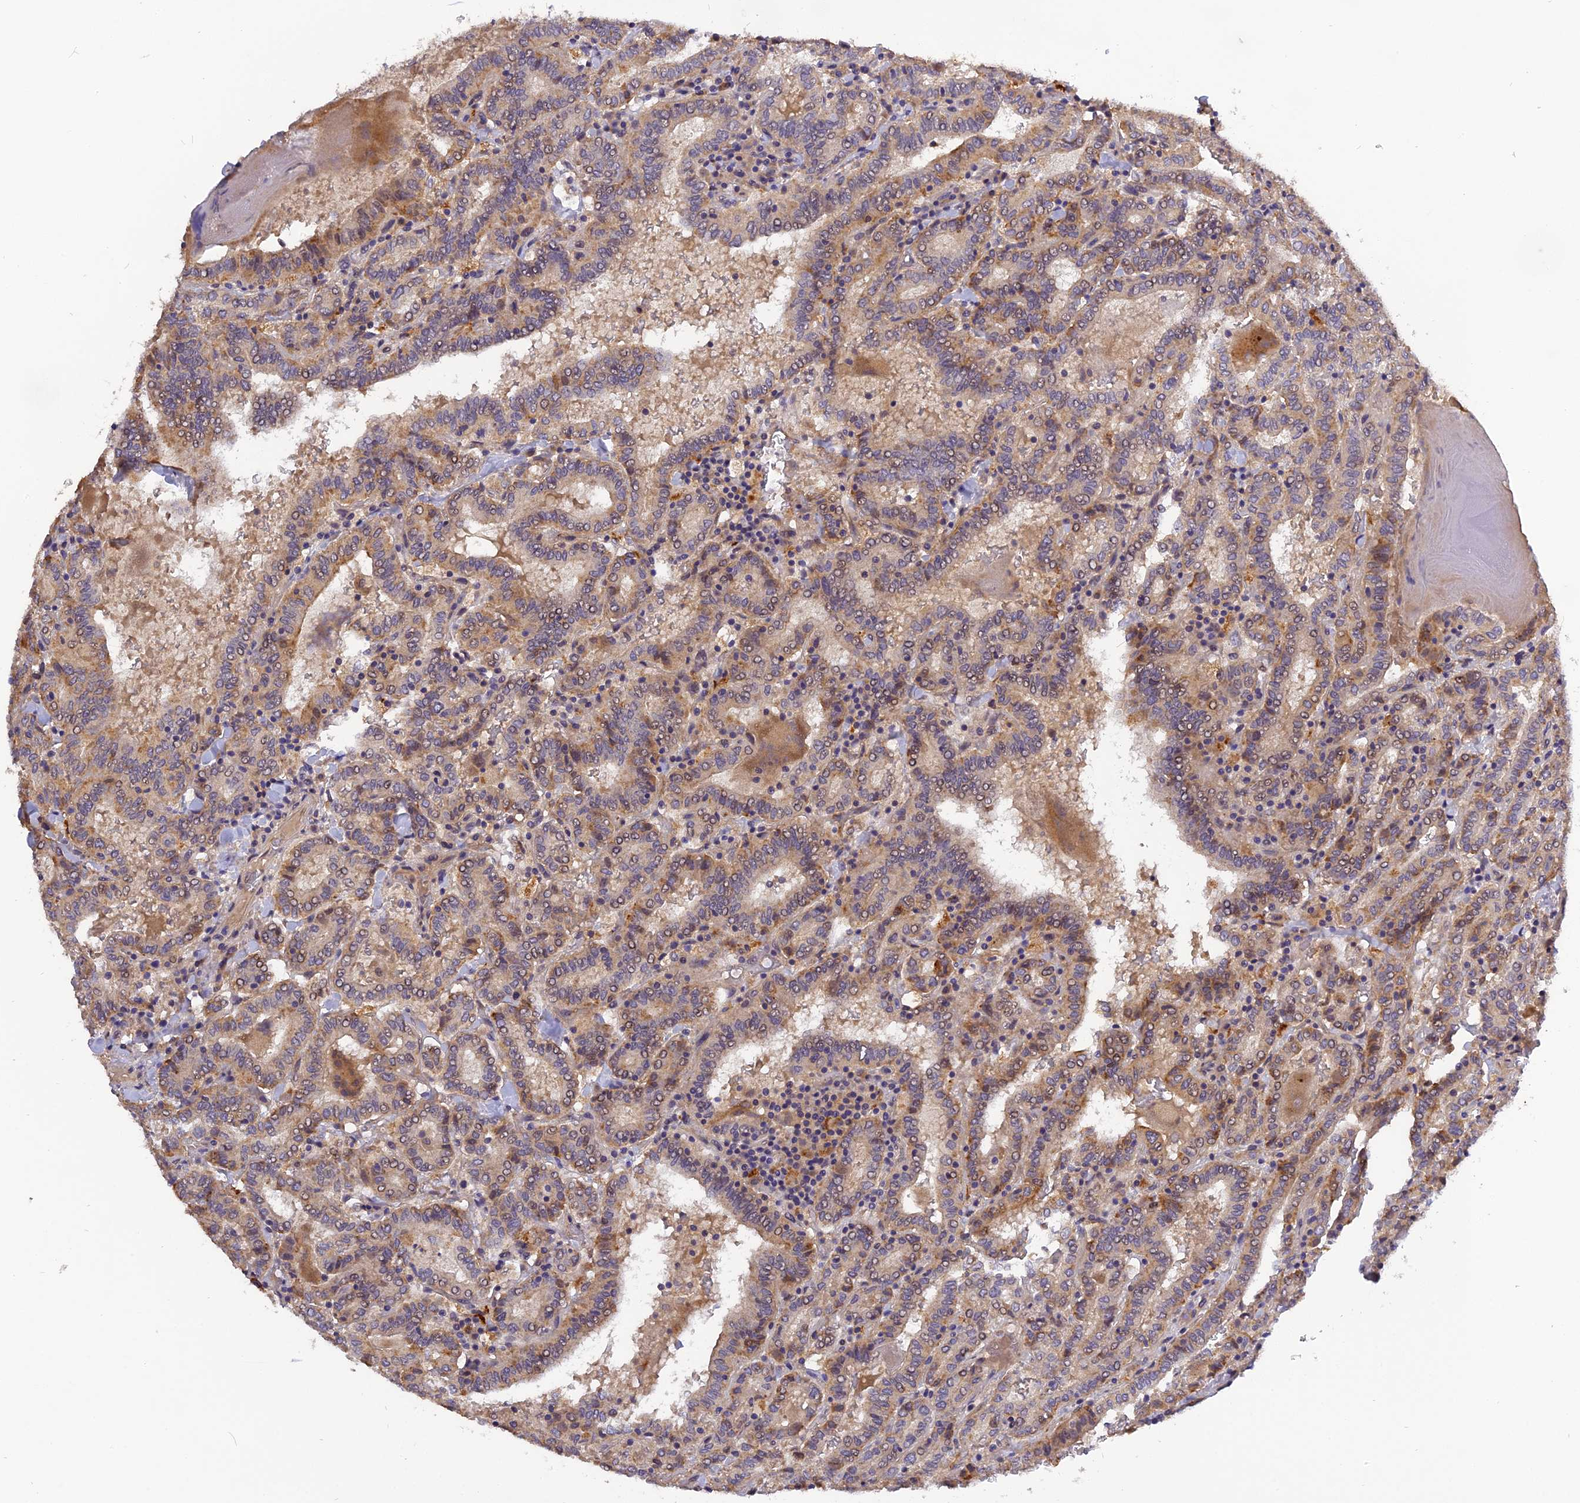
{"staining": {"intensity": "moderate", "quantity": ">75%", "location": "cytoplasmic/membranous"}, "tissue": "thyroid cancer", "cell_type": "Tumor cells", "image_type": "cancer", "snomed": [{"axis": "morphology", "description": "Papillary adenocarcinoma, NOS"}, {"axis": "topography", "description": "Thyroid gland"}], "caption": "DAB (3,3'-diaminobenzidine) immunohistochemical staining of thyroid cancer (papillary adenocarcinoma) shows moderate cytoplasmic/membranous protein positivity in about >75% of tumor cells. (Stains: DAB (3,3'-diaminobenzidine) in brown, nuclei in blue, Microscopy: brightfield microscopy at high magnification).", "gene": "FNIP2", "patient": {"sex": "female", "age": 72}}